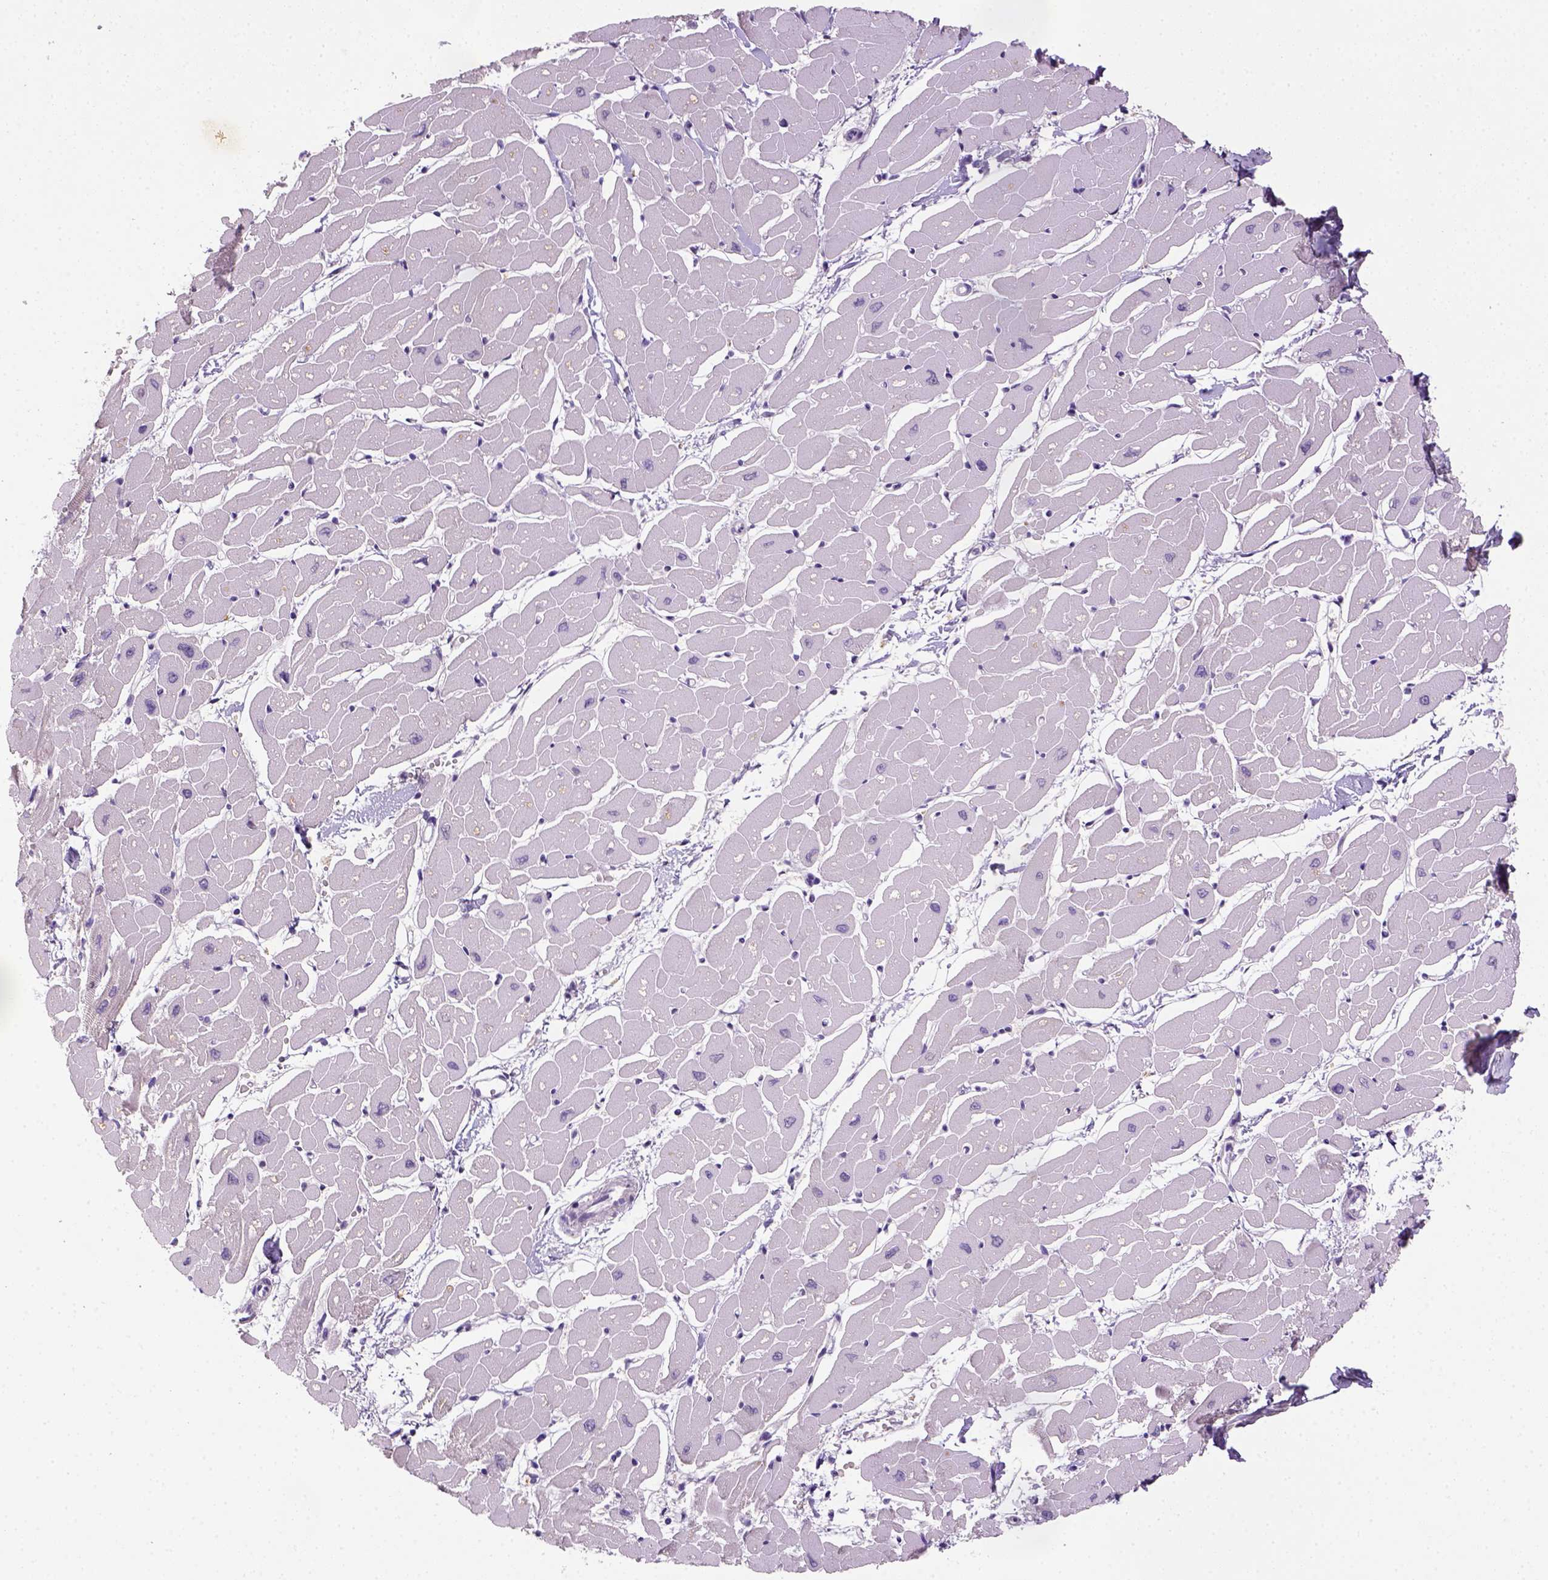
{"staining": {"intensity": "negative", "quantity": "none", "location": "none"}, "tissue": "heart muscle", "cell_type": "Cardiomyocytes", "image_type": "normal", "snomed": [{"axis": "morphology", "description": "Normal tissue, NOS"}, {"axis": "topography", "description": "Heart"}], "caption": "The micrograph displays no staining of cardiomyocytes in benign heart muscle. (DAB immunohistochemistry (IHC), high magnification).", "gene": "NLGN2", "patient": {"sex": "male", "age": 57}}